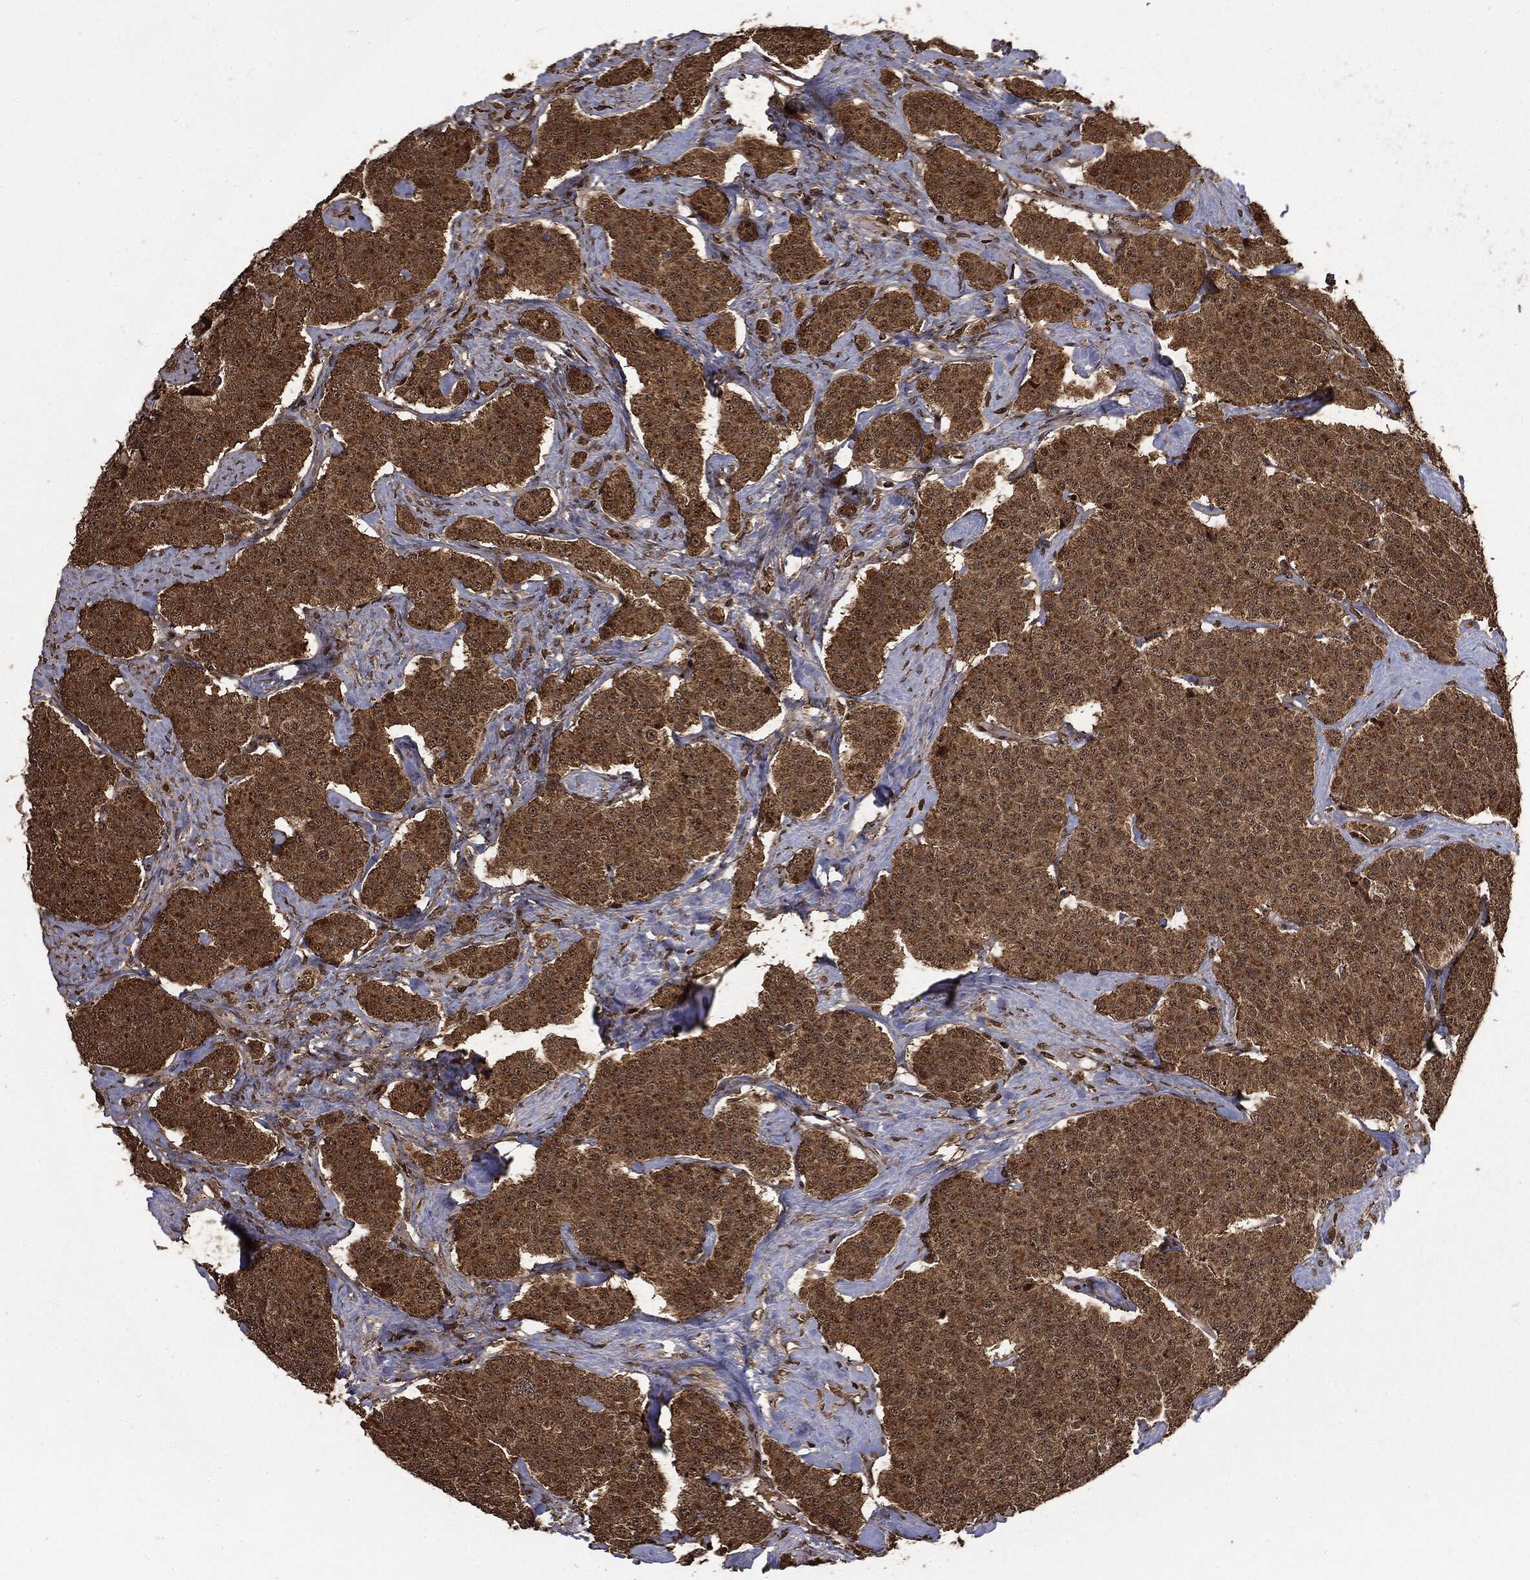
{"staining": {"intensity": "moderate", "quantity": ">75%", "location": "cytoplasmic/membranous"}, "tissue": "carcinoid", "cell_type": "Tumor cells", "image_type": "cancer", "snomed": [{"axis": "morphology", "description": "Carcinoid, malignant, NOS"}, {"axis": "topography", "description": "Small intestine"}], "caption": "Immunohistochemistry (IHC) of carcinoid displays medium levels of moderate cytoplasmic/membranous positivity in approximately >75% of tumor cells.", "gene": "CTDP1", "patient": {"sex": "female", "age": 58}}